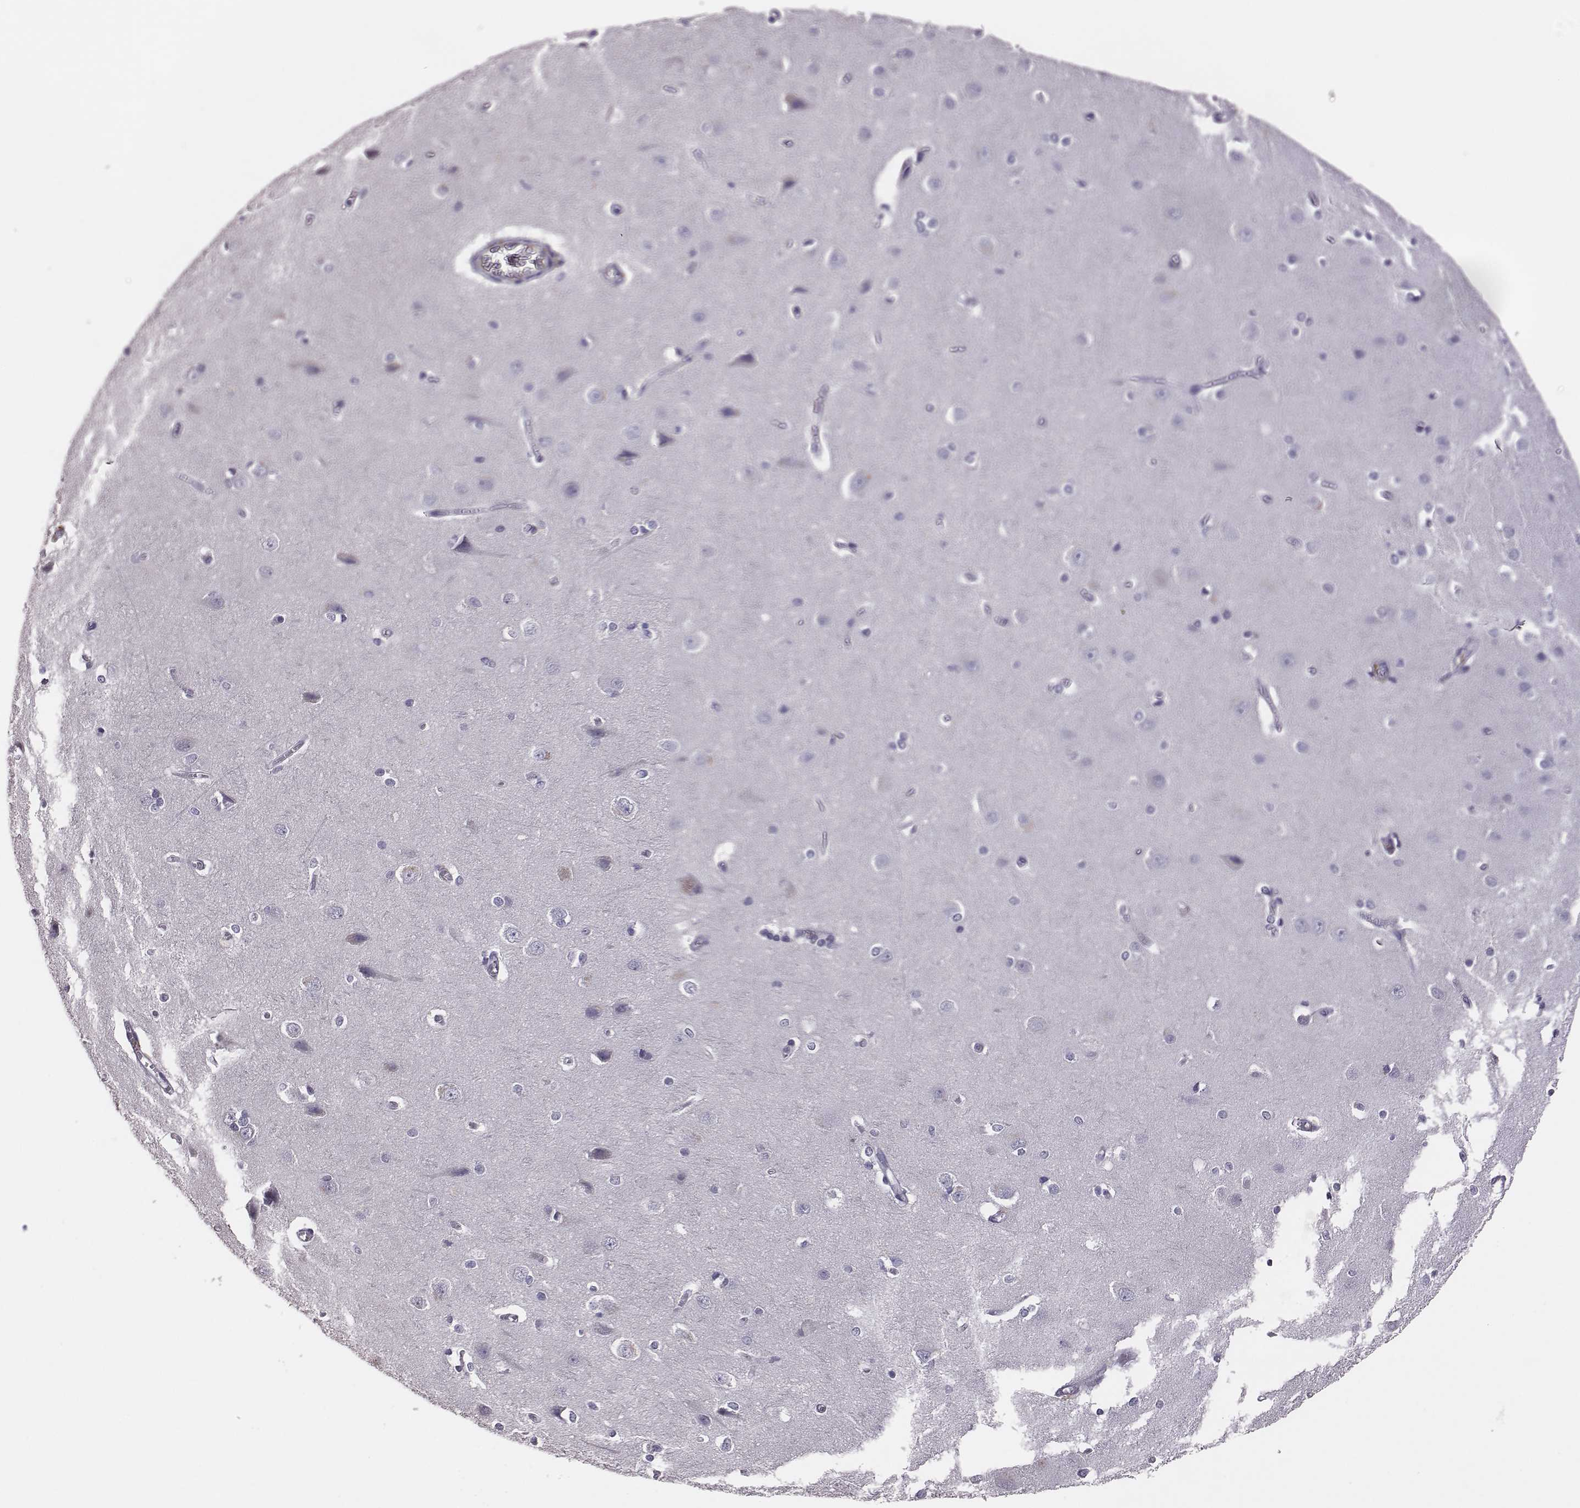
{"staining": {"intensity": "negative", "quantity": "none", "location": "none"}, "tissue": "cerebral cortex", "cell_type": "Endothelial cells", "image_type": "normal", "snomed": [{"axis": "morphology", "description": "Normal tissue, NOS"}, {"axis": "topography", "description": "Cerebral cortex"}], "caption": "Immunohistochemistry (IHC) of normal cerebral cortex shows no staining in endothelial cells.", "gene": "EN1", "patient": {"sex": "male", "age": 37}}